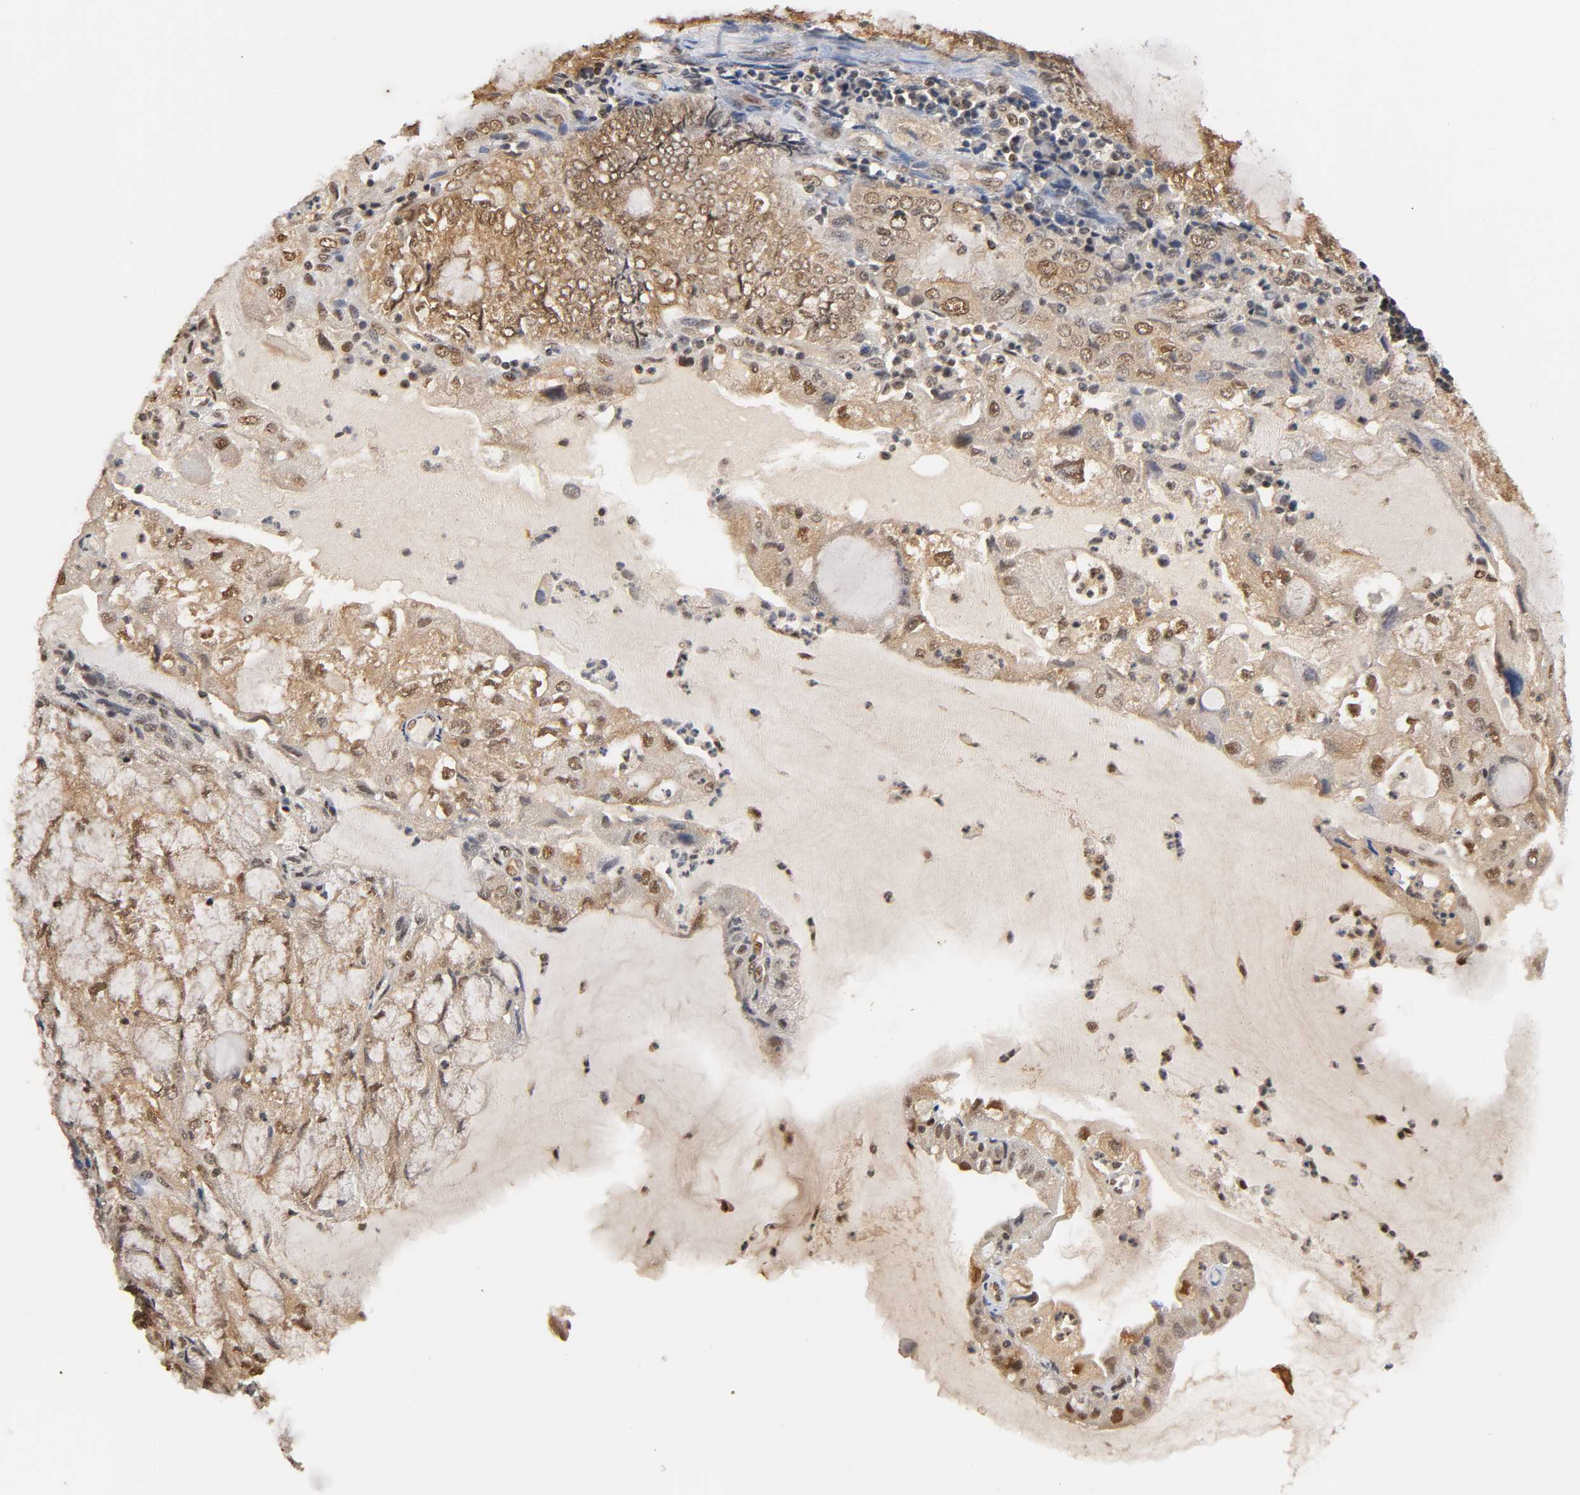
{"staining": {"intensity": "moderate", "quantity": "25%-75%", "location": "cytoplasmic/membranous,nuclear"}, "tissue": "endometrial cancer", "cell_type": "Tumor cells", "image_type": "cancer", "snomed": [{"axis": "morphology", "description": "Adenocarcinoma, NOS"}, {"axis": "topography", "description": "Endometrium"}], "caption": "Protein staining by IHC exhibits moderate cytoplasmic/membranous and nuclear positivity in about 25%-75% of tumor cells in endometrial cancer (adenocarcinoma).", "gene": "UBC", "patient": {"sex": "female", "age": 81}}